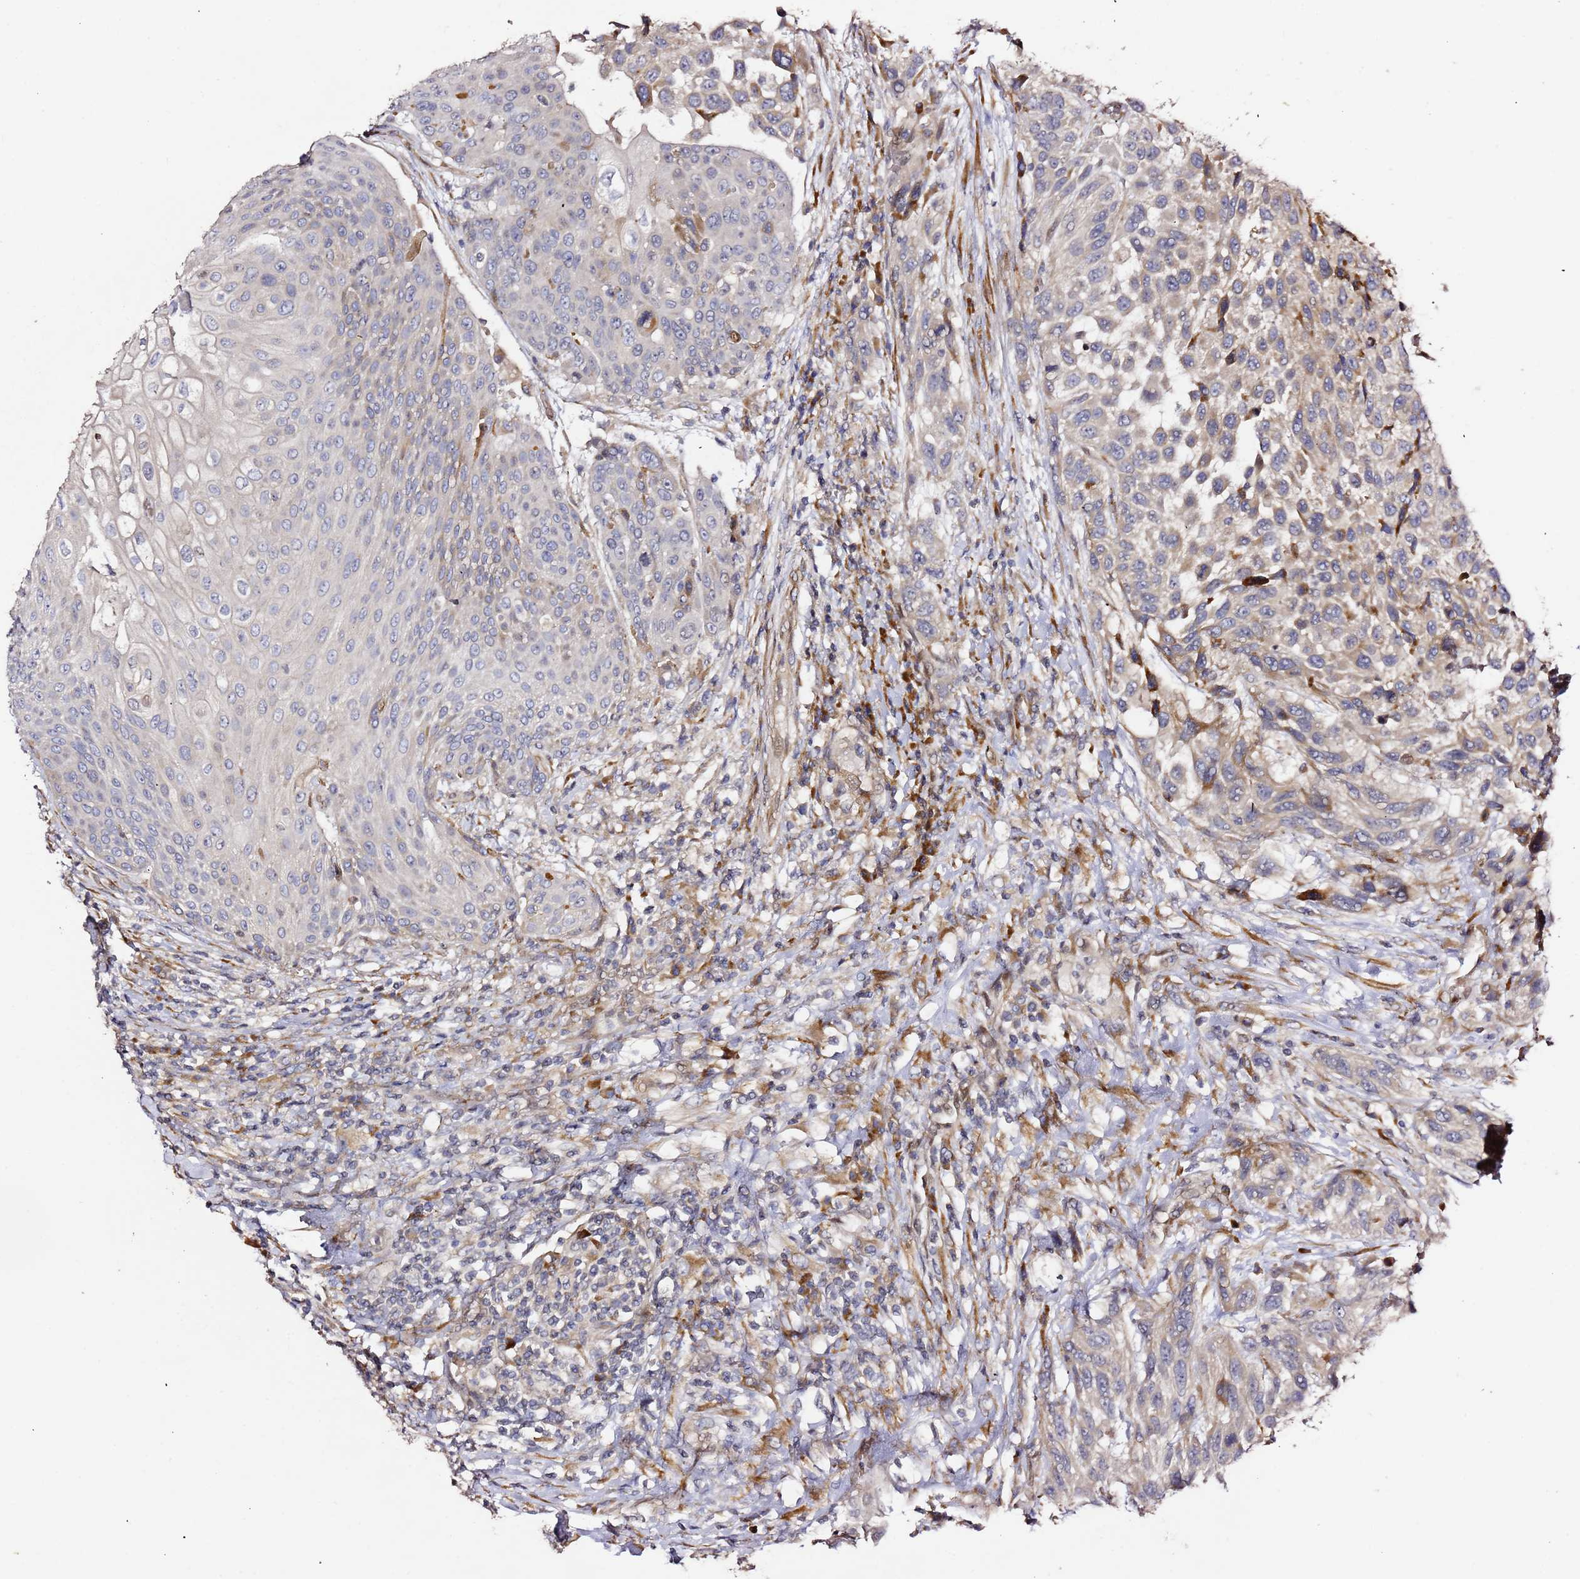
{"staining": {"intensity": "weak", "quantity": "<25%", "location": "cytoplasmic/membranous"}, "tissue": "urothelial cancer", "cell_type": "Tumor cells", "image_type": "cancer", "snomed": [{"axis": "morphology", "description": "Urothelial carcinoma, High grade"}, {"axis": "topography", "description": "Urinary bladder"}], "caption": "A high-resolution image shows immunohistochemistry staining of urothelial cancer, which displays no significant expression in tumor cells.", "gene": "HSD17B7", "patient": {"sex": "female", "age": 70}}